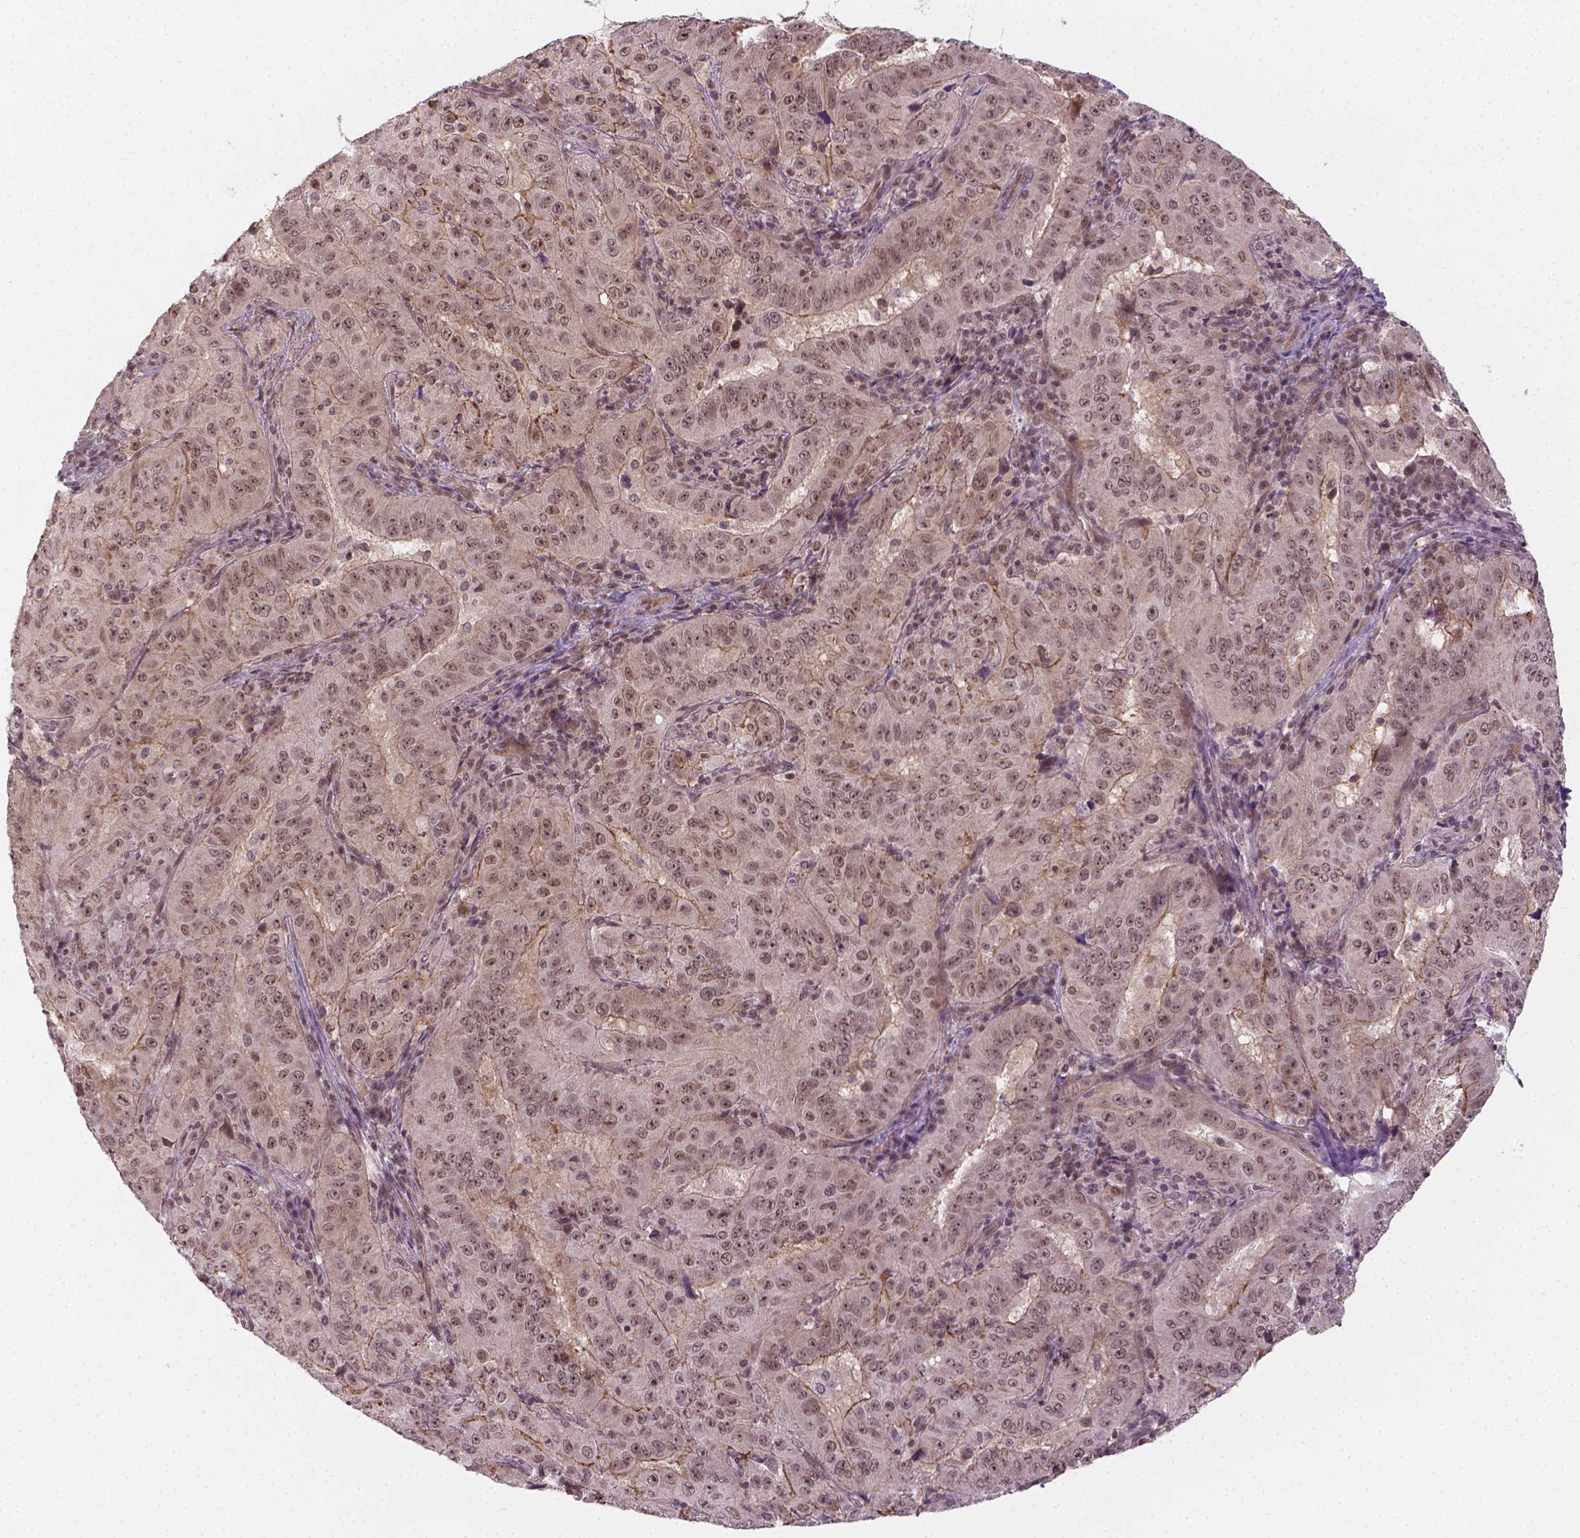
{"staining": {"intensity": "moderate", "quantity": ">75%", "location": "cytoplasmic/membranous,nuclear"}, "tissue": "pancreatic cancer", "cell_type": "Tumor cells", "image_type": "cancer", "snomed": [{"axis": "morphology", "description": "Adenocarcinoma, NOS"}, {"axis": "topography", "description": "Pancreas"}], "caption": "Human pancreatic adenocarcinoma stained with a protein marker shows moderate staining in tumor cells.", "gene": "ANKRD54", "patient": {"sex": "male", "age": 63}}